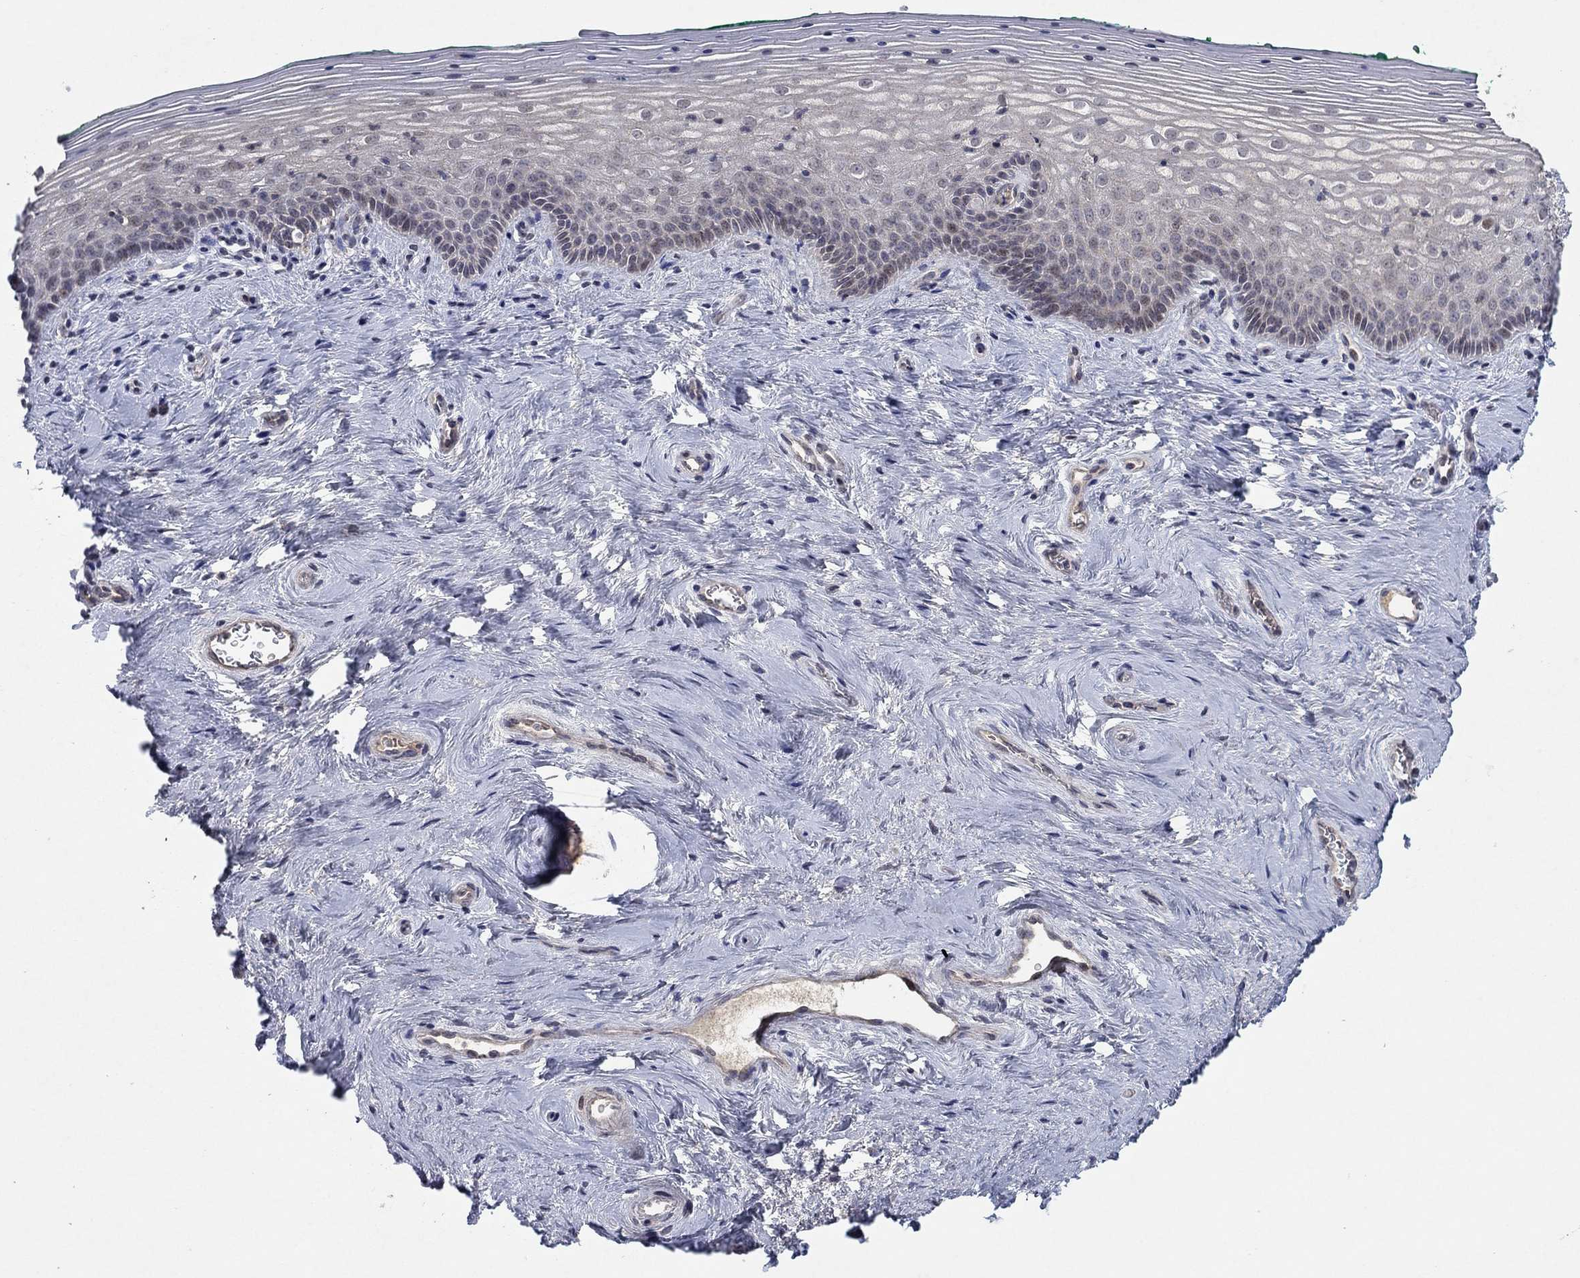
{"staining": {"intensity": "negative", "quantity": "none", "location": "none"}, "tissue": "vagina", "cell_type": "Squamous epithelial cells", "image_type": "normal", "snomed": [{"axis": "morphology", "description": "Normal tissue, NOS"}, {"axis": "topography", "description": "Vagina"}], "caption": "DAB immunohistochemical staining of normal human vagina demonstrates no significant staining in squamous epithelial cells. (DAB immunohistochemistry visualized using brightfield microscopy, high magnification).", "gene": "IL4", "patient": {"sex": "female", "age": 45}}